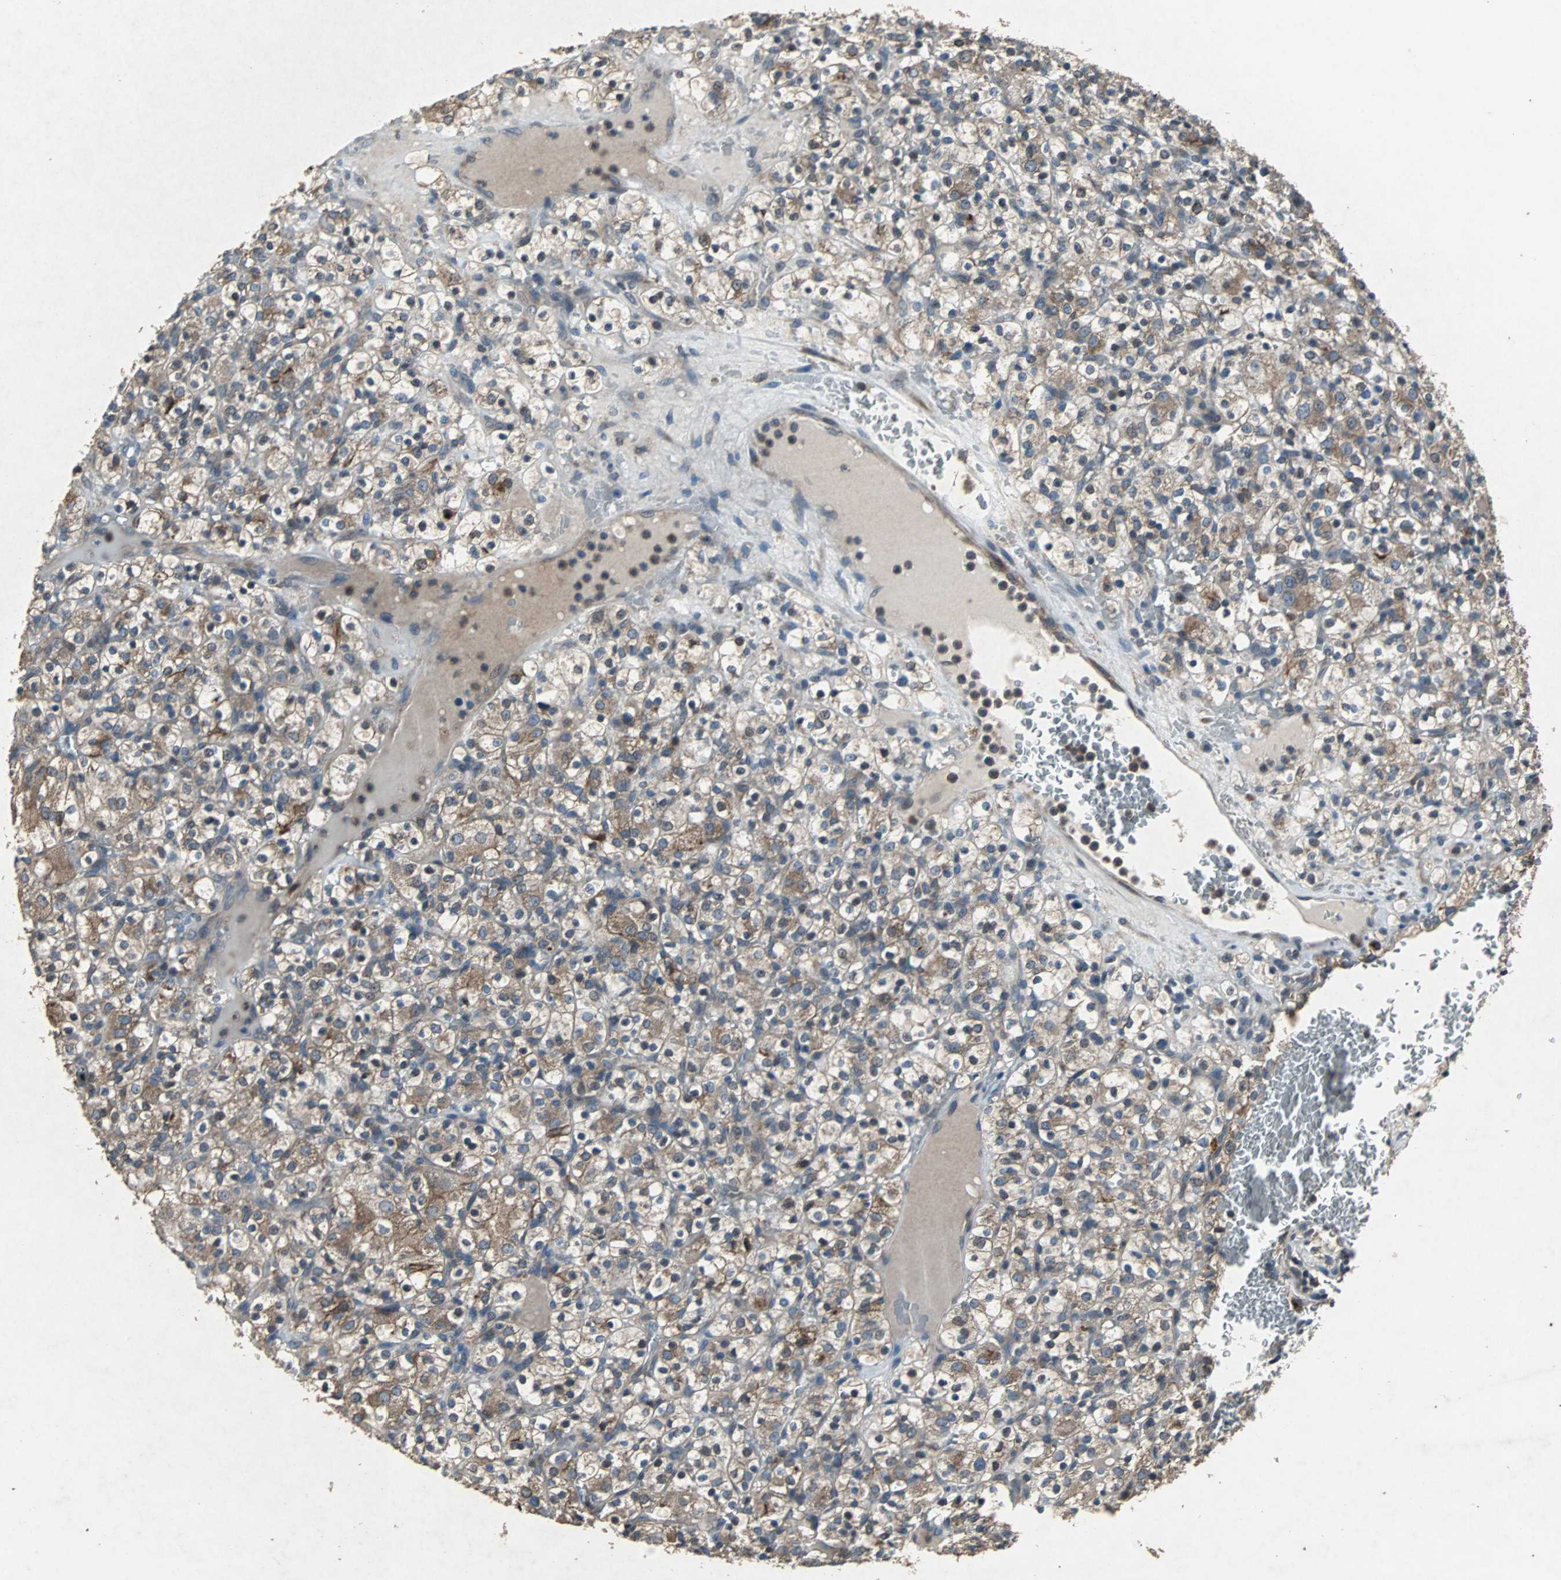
{"staining": {"intensity": "weak", "quantity": "25%-75%", "location": "cytoplasmic/membranous"}, "tissue": "renal cancer", "cell_type": "Tumor cells", "image_type": "cancer", "snomed": [{"axis": "morphology", "description": "Normal tissue, NOS"}, {"axis": "morphology", "description": "Adenocarcinoma, NOS"}, {"axis": "topography", "description": "Kidney"}], "caption": "IHC histopathology image of human renal cancer stained for a protein (brown), which displays low levels of weak cytoplasmic/membranous positivity in about 25%-75% of tumor cells.", "gene": "SOS1", "patient": {"sex": "female", "age": 72}}